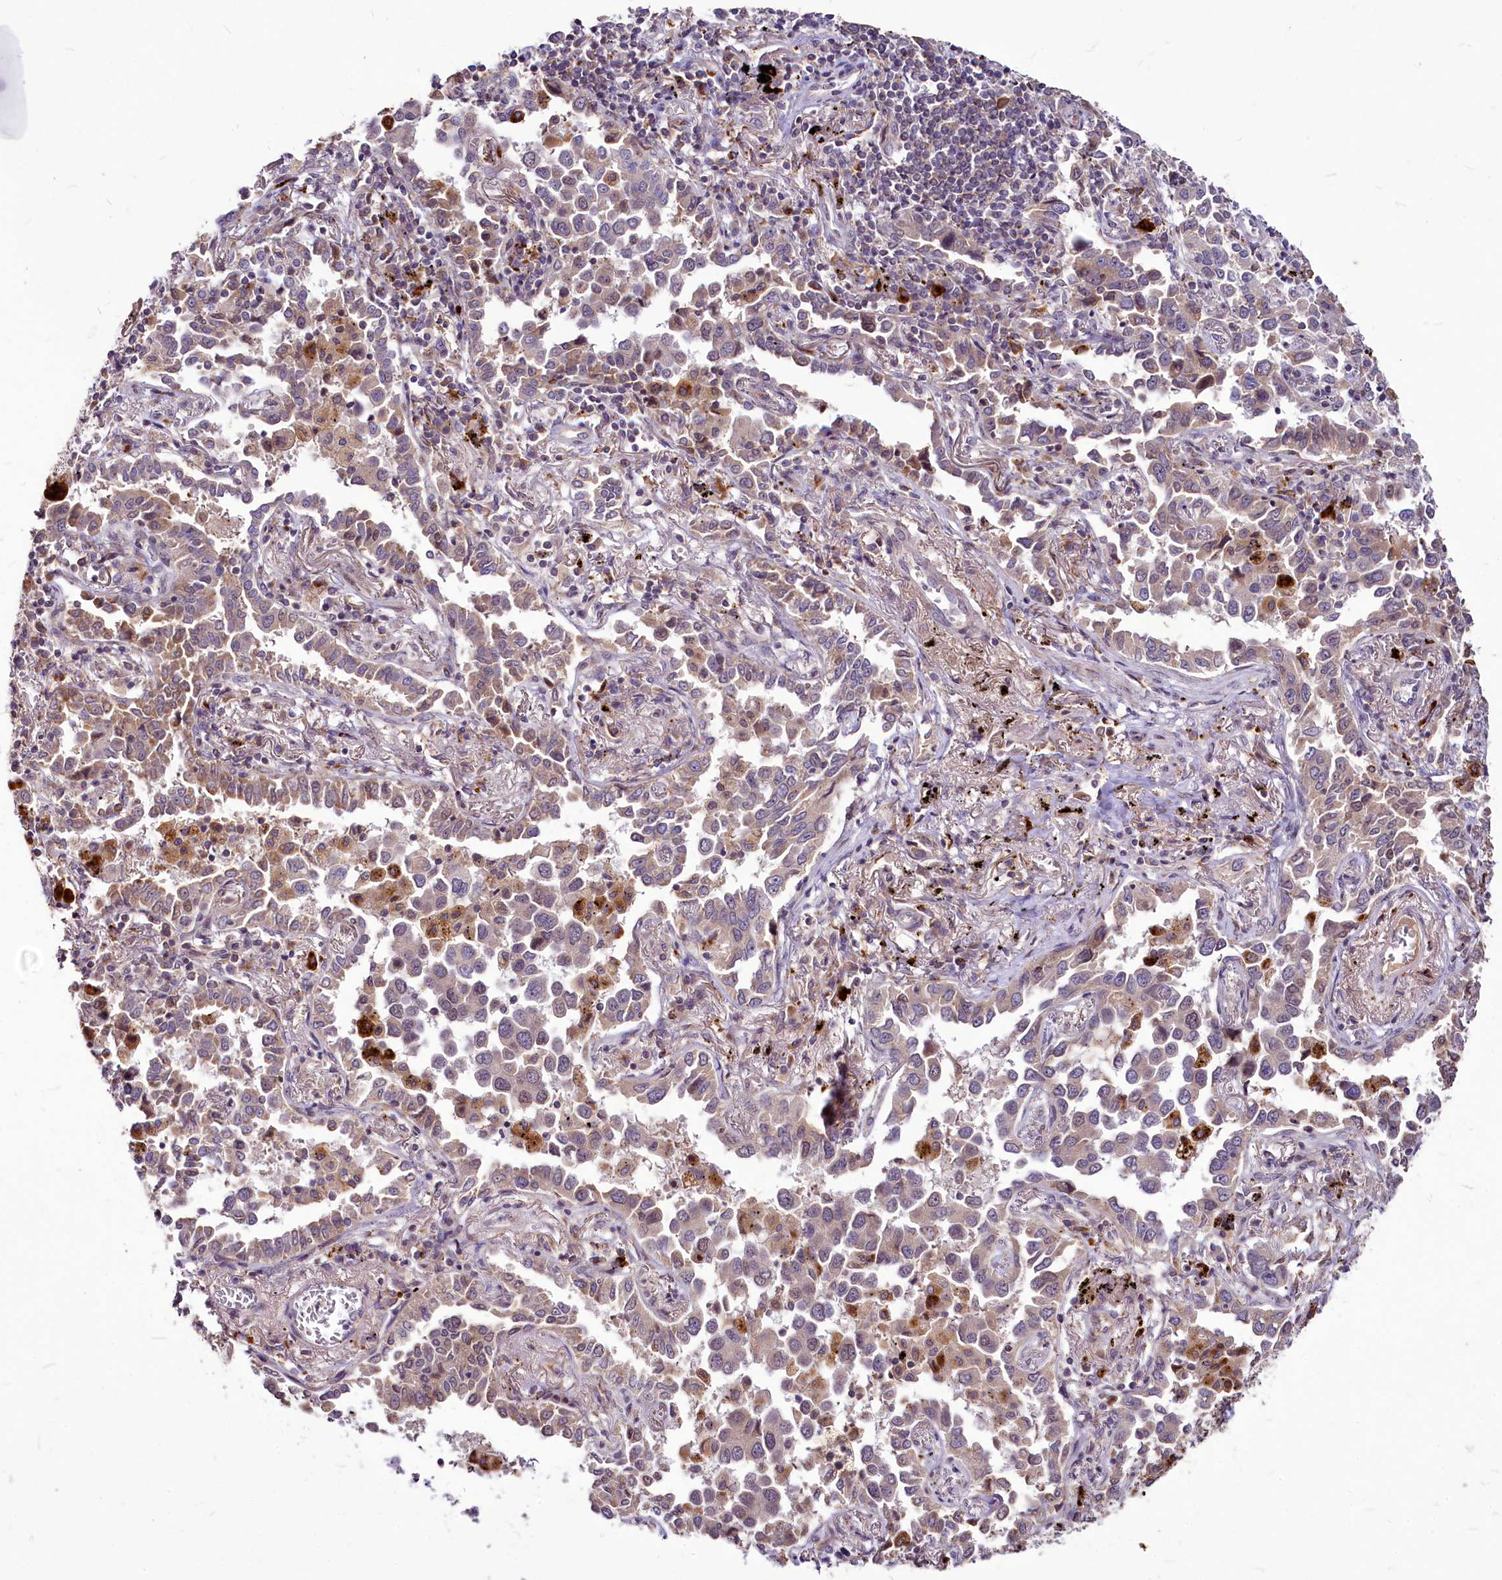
{"staining": {"intensity": "moderate", "quantity": "<25%", "location": "cytoplasmic/membranous"}, "tissue": "lung cancer", "cell_type": "Tumor cells", "image_type": "cancer", "snomed": [{"axis": "morphology", "description": "Adenocarcinoma, NOS"}, {"axis": "topography", "description": "Lung"}], "caption": "Lung cancer was stained to show a protein in brown. There is low levels of moderate cytoplasmic/membranous expression in about <25% of tumor cells. (DAB IHC, brown staining for protein, blue staining for nuclei).", "gene": "C11orf86", "patient": {"sex": "male", "age": 67}}